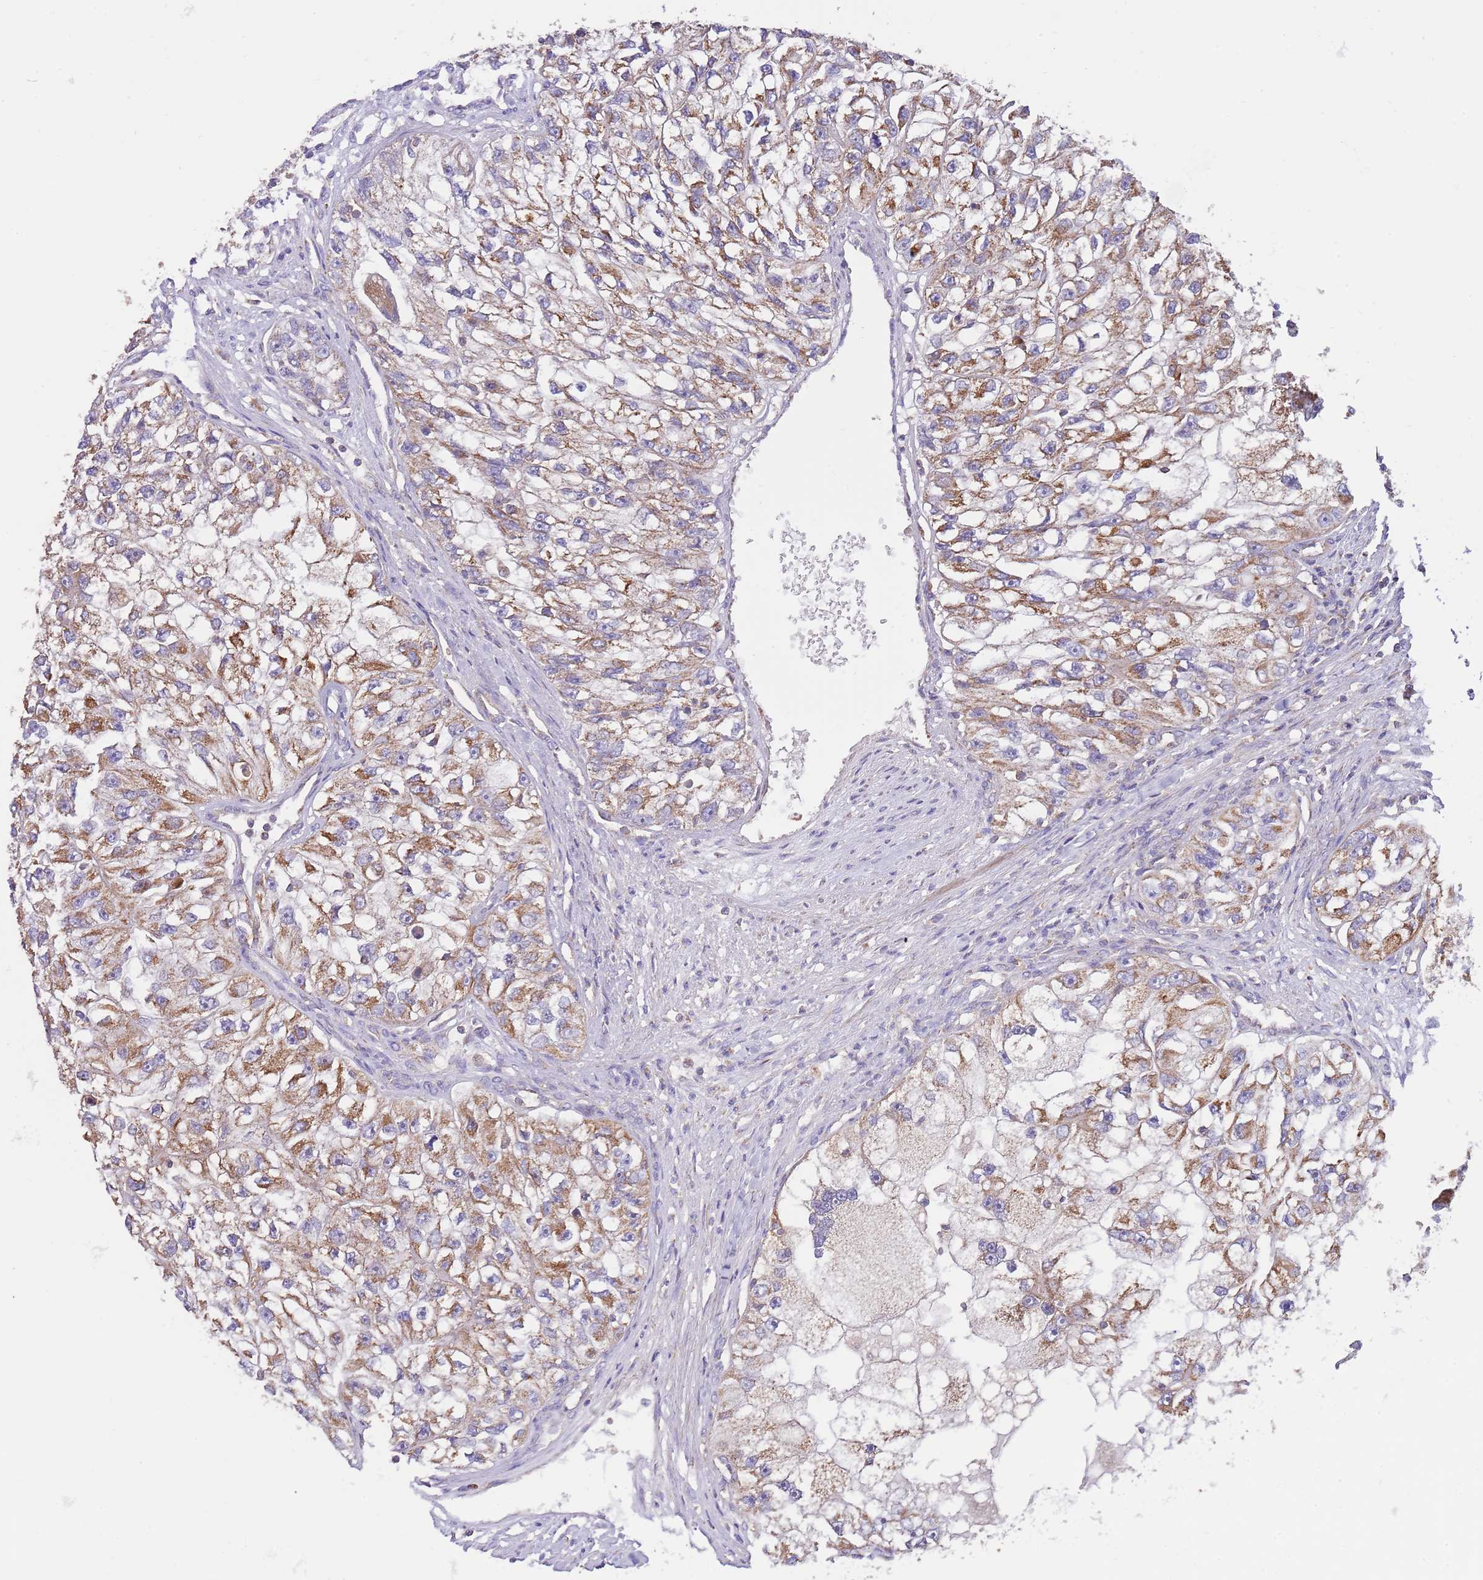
{"staining": {"intensity": "moderate", "quantity": ">75%", "location": "cytoplasmic/membranous"}, "tissue": "renal cancer", "cell_type": "Tumor cells", "image_type": "cancer", "snomed": [{"axis": "morphology", "description": "Adenocarcinoma, NOS"}, {"axis": "topography", "description": "Kidney"}], "caption": "An image showing moderate cytoplasmic/membranous expression in approximately >75% of tumor cells in renal cancer, as visualized by brown immunohistochemical staining.", "gene": "DNAJA3", "patient": {"sex": "male", "age": 63}}